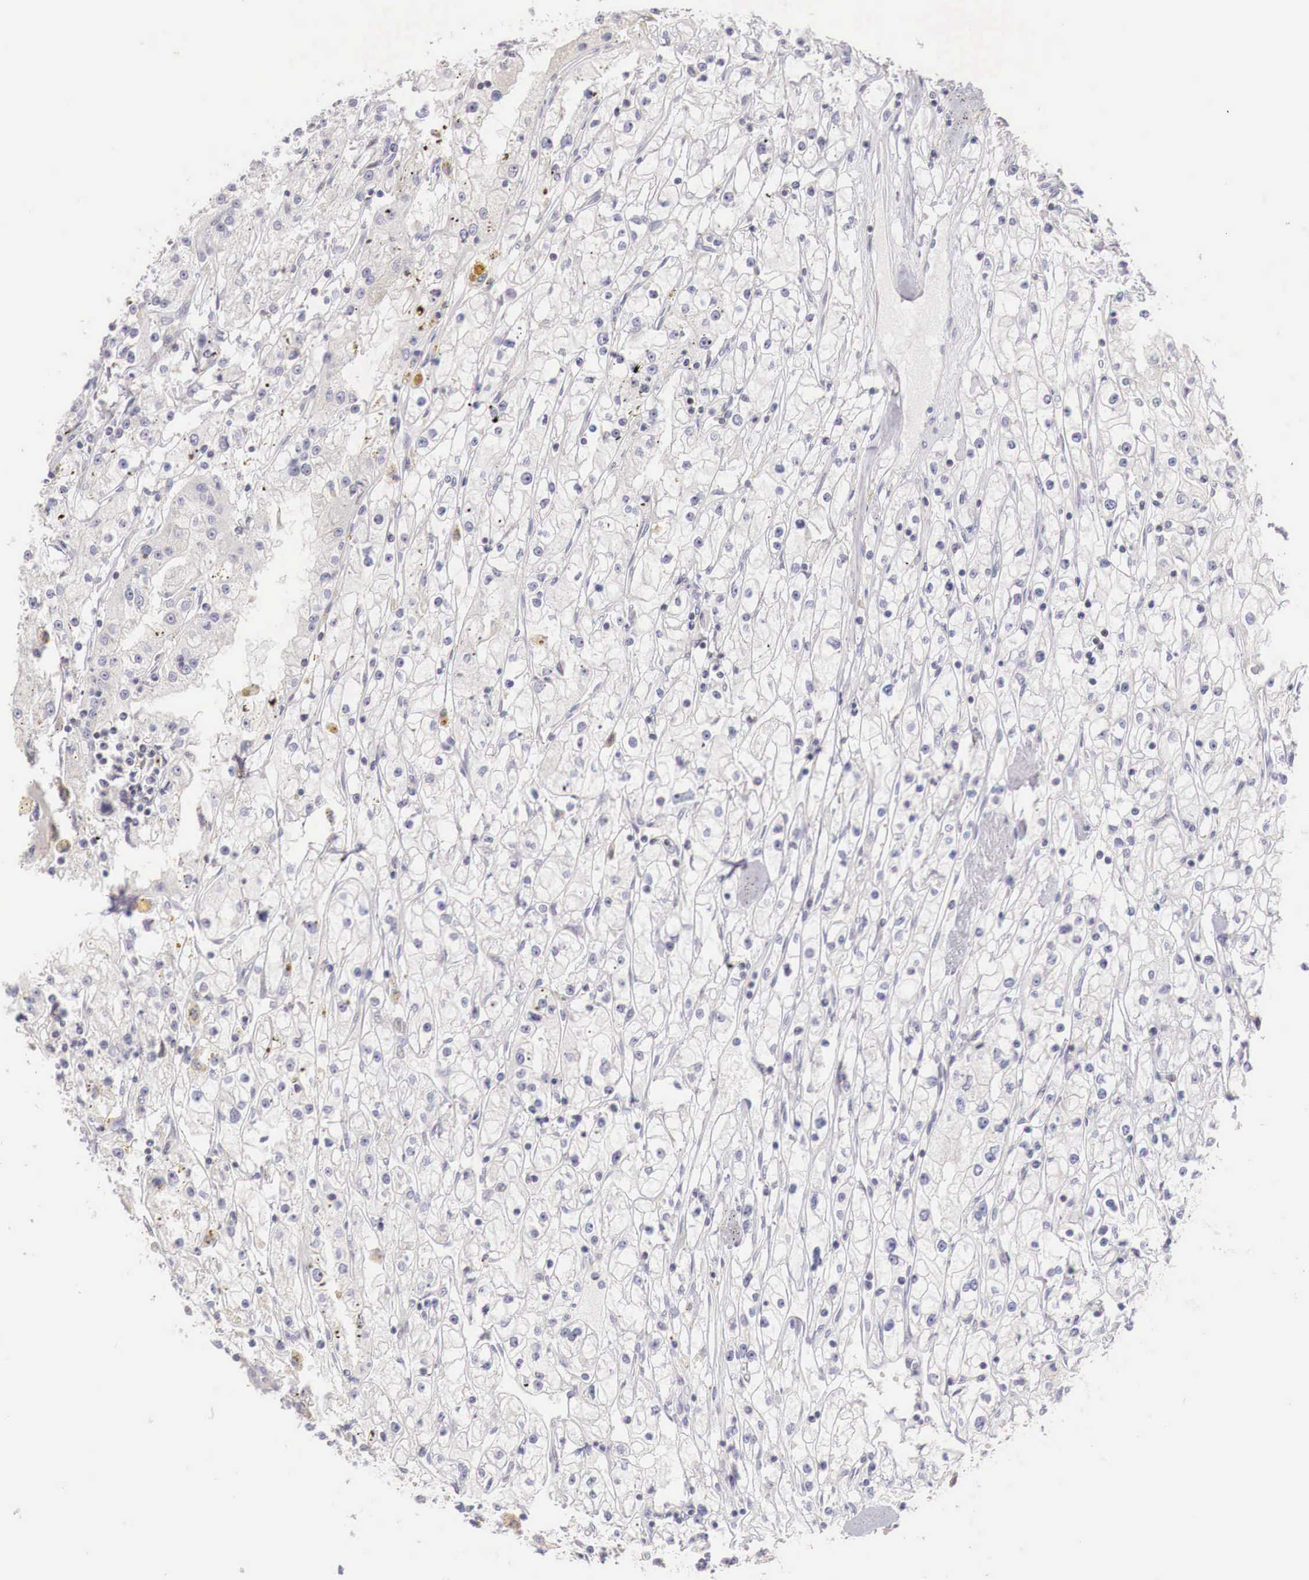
{"staining": {"intensity": "negative", "quantity": "none", "location": "none"}, "tissue": "renal cancer", "cell_type": "Tumor cells", "image_type": "cancer", "snomed": [{"axis": "morphology", "description": "Adenocarcinoma, NOS"}, {"axis": "topography", "description": "Kidney"}], "caption": "High magnification brightfield microscopy of renal cancer (adenocarcinoma) stained with DAB (brown) and counterstained with hematoxylin (blue): tumor cells show no significant positivity.", "gene": "CLCN5", "patient": {"sex": "male", "age": 56}}